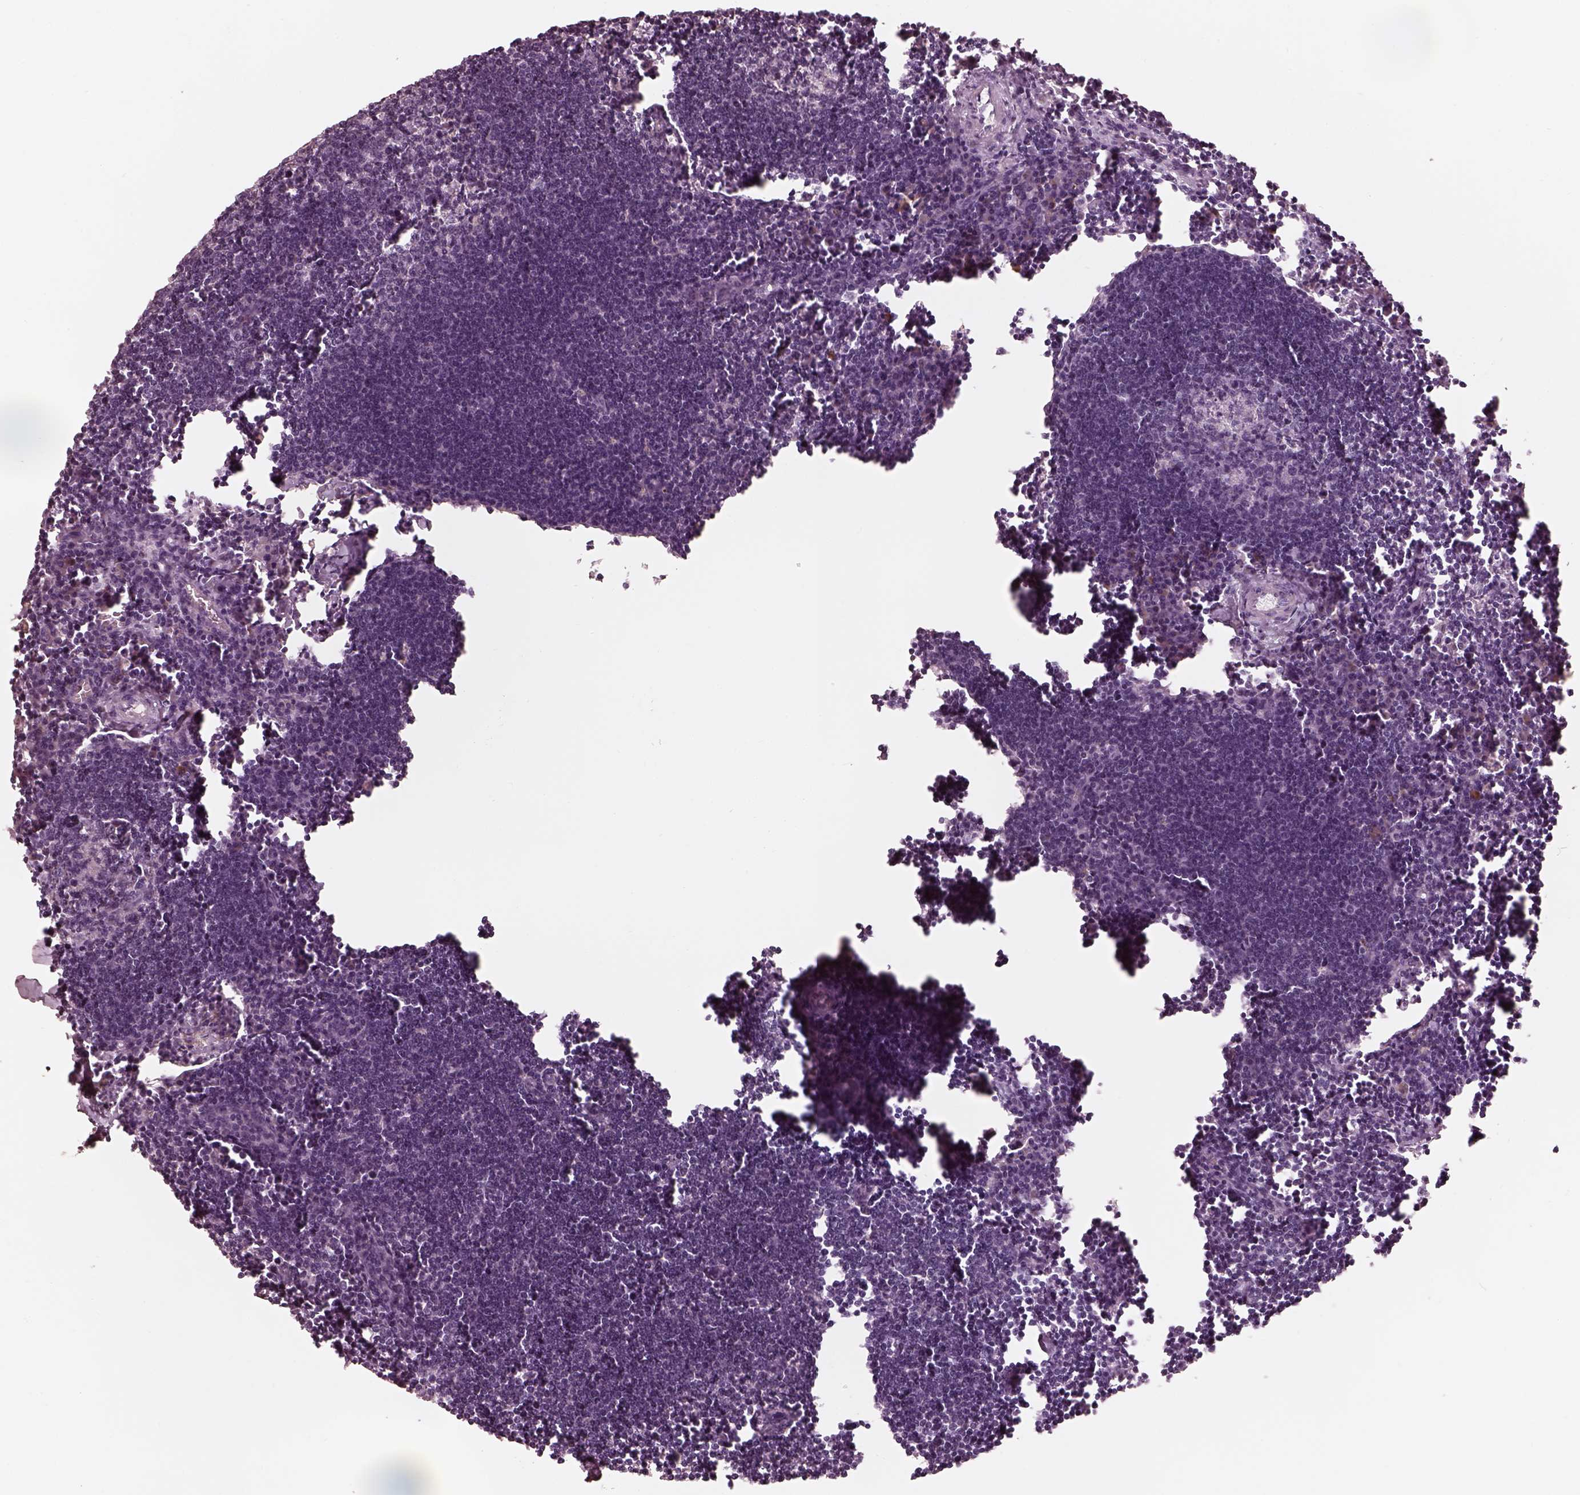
{"staining": {"intensity": "negative", "quantity": "none", "location": "none"}, "tissue": "lymph node", "cell_type": "Germinal center cells", "image_type": "normal", "snomed": [{"axis": "morphology", "description": "Normal tissue, NOS"}, {"axis": "topography", "description": "Lymph node"}], "caption": "The photomicrograph demonstrates no significant expression in germinal center cells of lymph node.", "gene": "ANKLE1", "patient": {"sex": "male", "age": 55}}